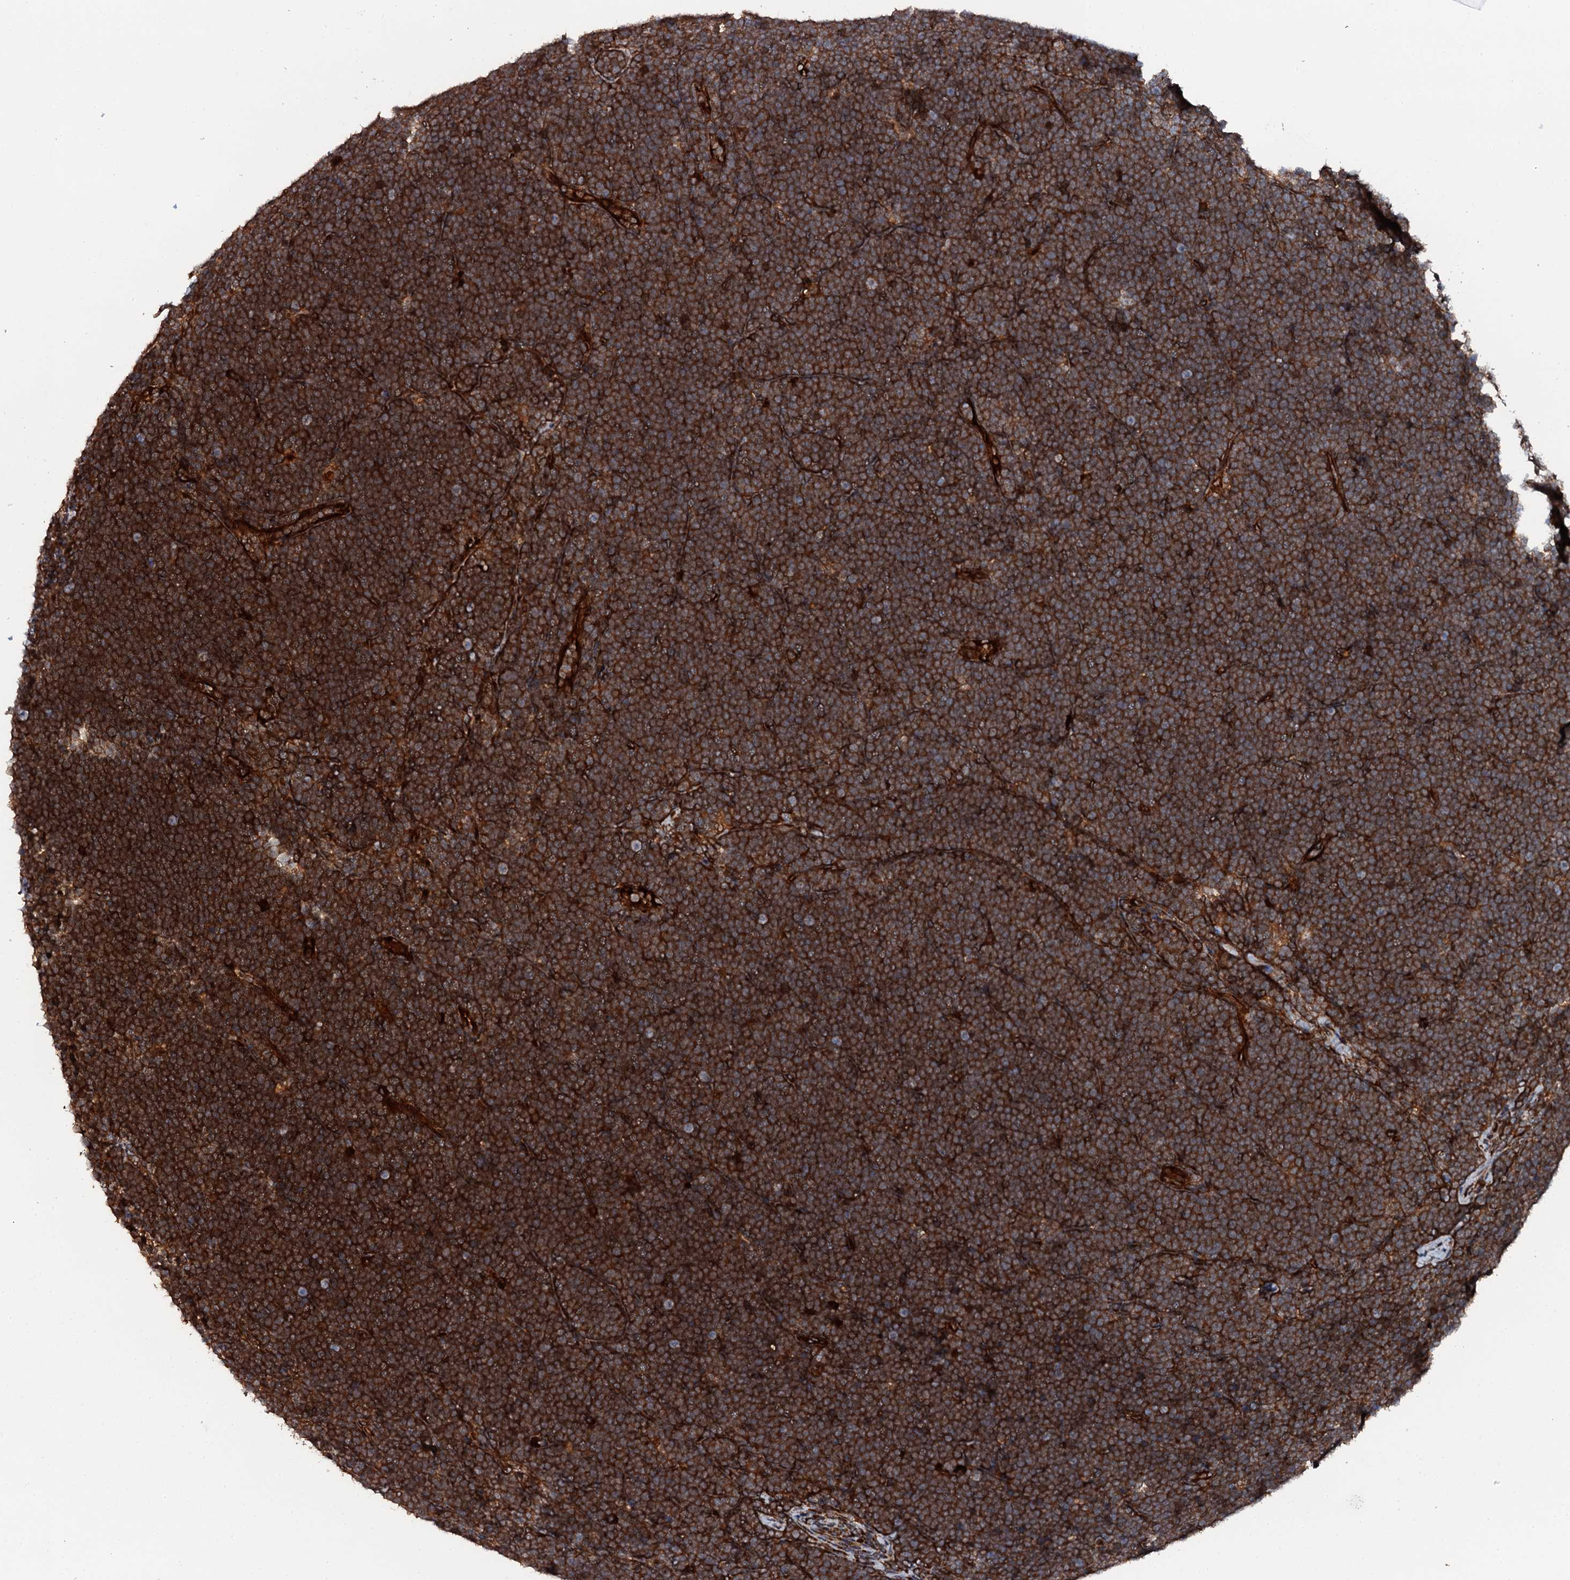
{"staining": {"intensity": "strong", "quantity": ">75%", "location": "cytoplasmic/membranous"}, "tissue": "lymphoma", "cell_type": "Tumor cells", "image_type": "cancer", "snomed": [{"axis": "morphology", "description": "Malignant lymphoma, non-Hodgkin's type, High grade"}, {"axis": "topography", "description": "Lymph node"}], "caption": "Human high-grade malignant lymphoma, non-Hodgkin's type stained for a protein (brown) displays strong cytoplasmic/membranous positive expression in approximately >75% of tumor cells.", "gene": "FLYWCH1", "patient": {"sex": "male", "age": 13}}